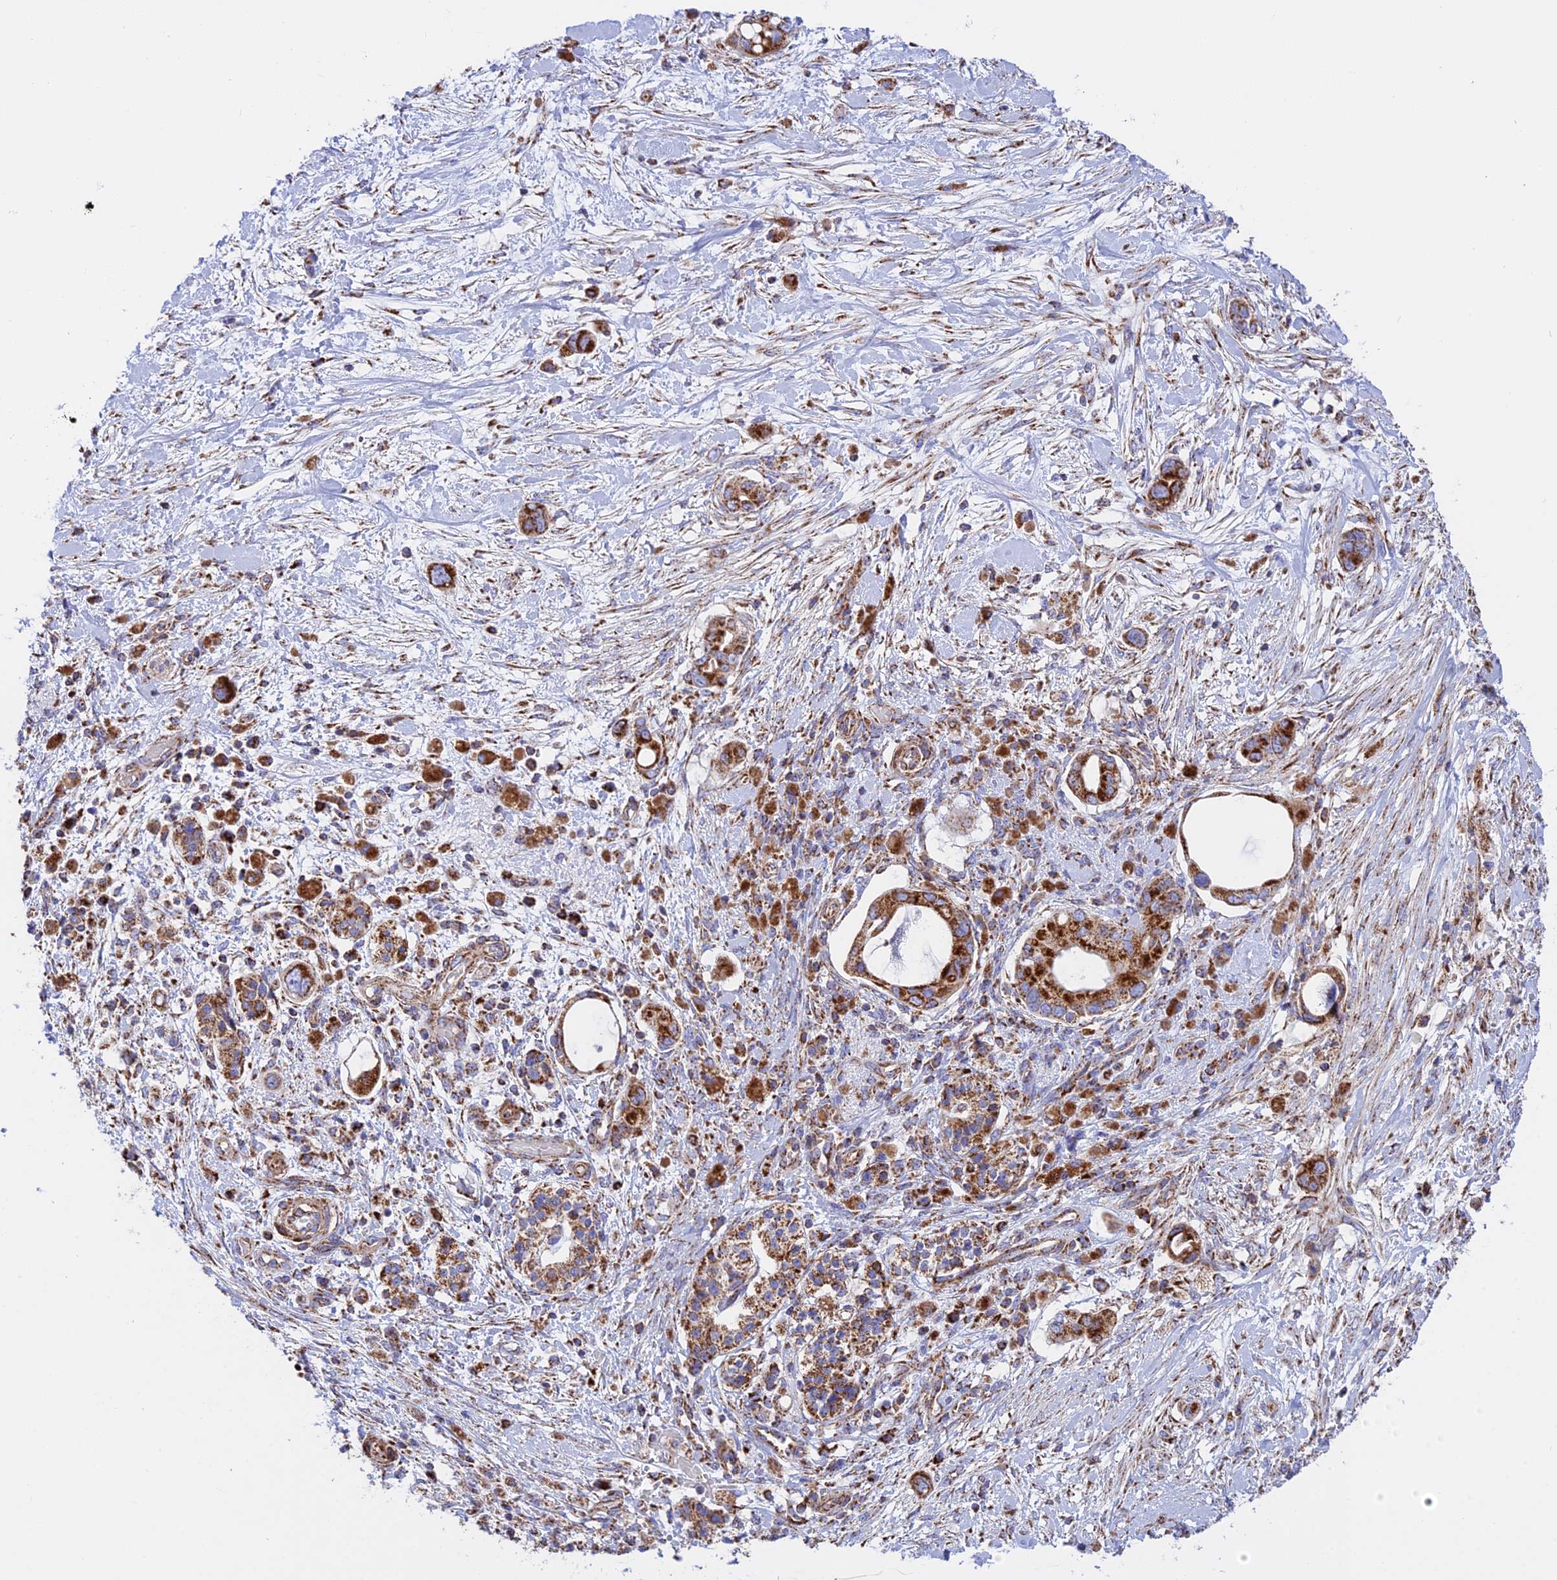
{"staining": {"intensity": "strong", "quantity": ">75%", "location": "cytoplasmic/membranous"}, "tissue": "pancreatic cancer", "cell_type": "Tumor cells", "image_type": "cancer", "snomed": [{"axis": "morphology", "description": "Adenocarcinoma, NOS"}, {"axis": "topography", "description": "Pancreas"}], "caption": "This image demonstrates pancreatic cancer (adenocarcinoma) stained with immunohistochemistry to label a protein in brown. The cytoplasmic/membranous of tumor cells show strong positivity for the protein. Nuclei are counter-stained blue.", "gene": "UQCRB", "patient": {"sex": "male", "age": 68}}